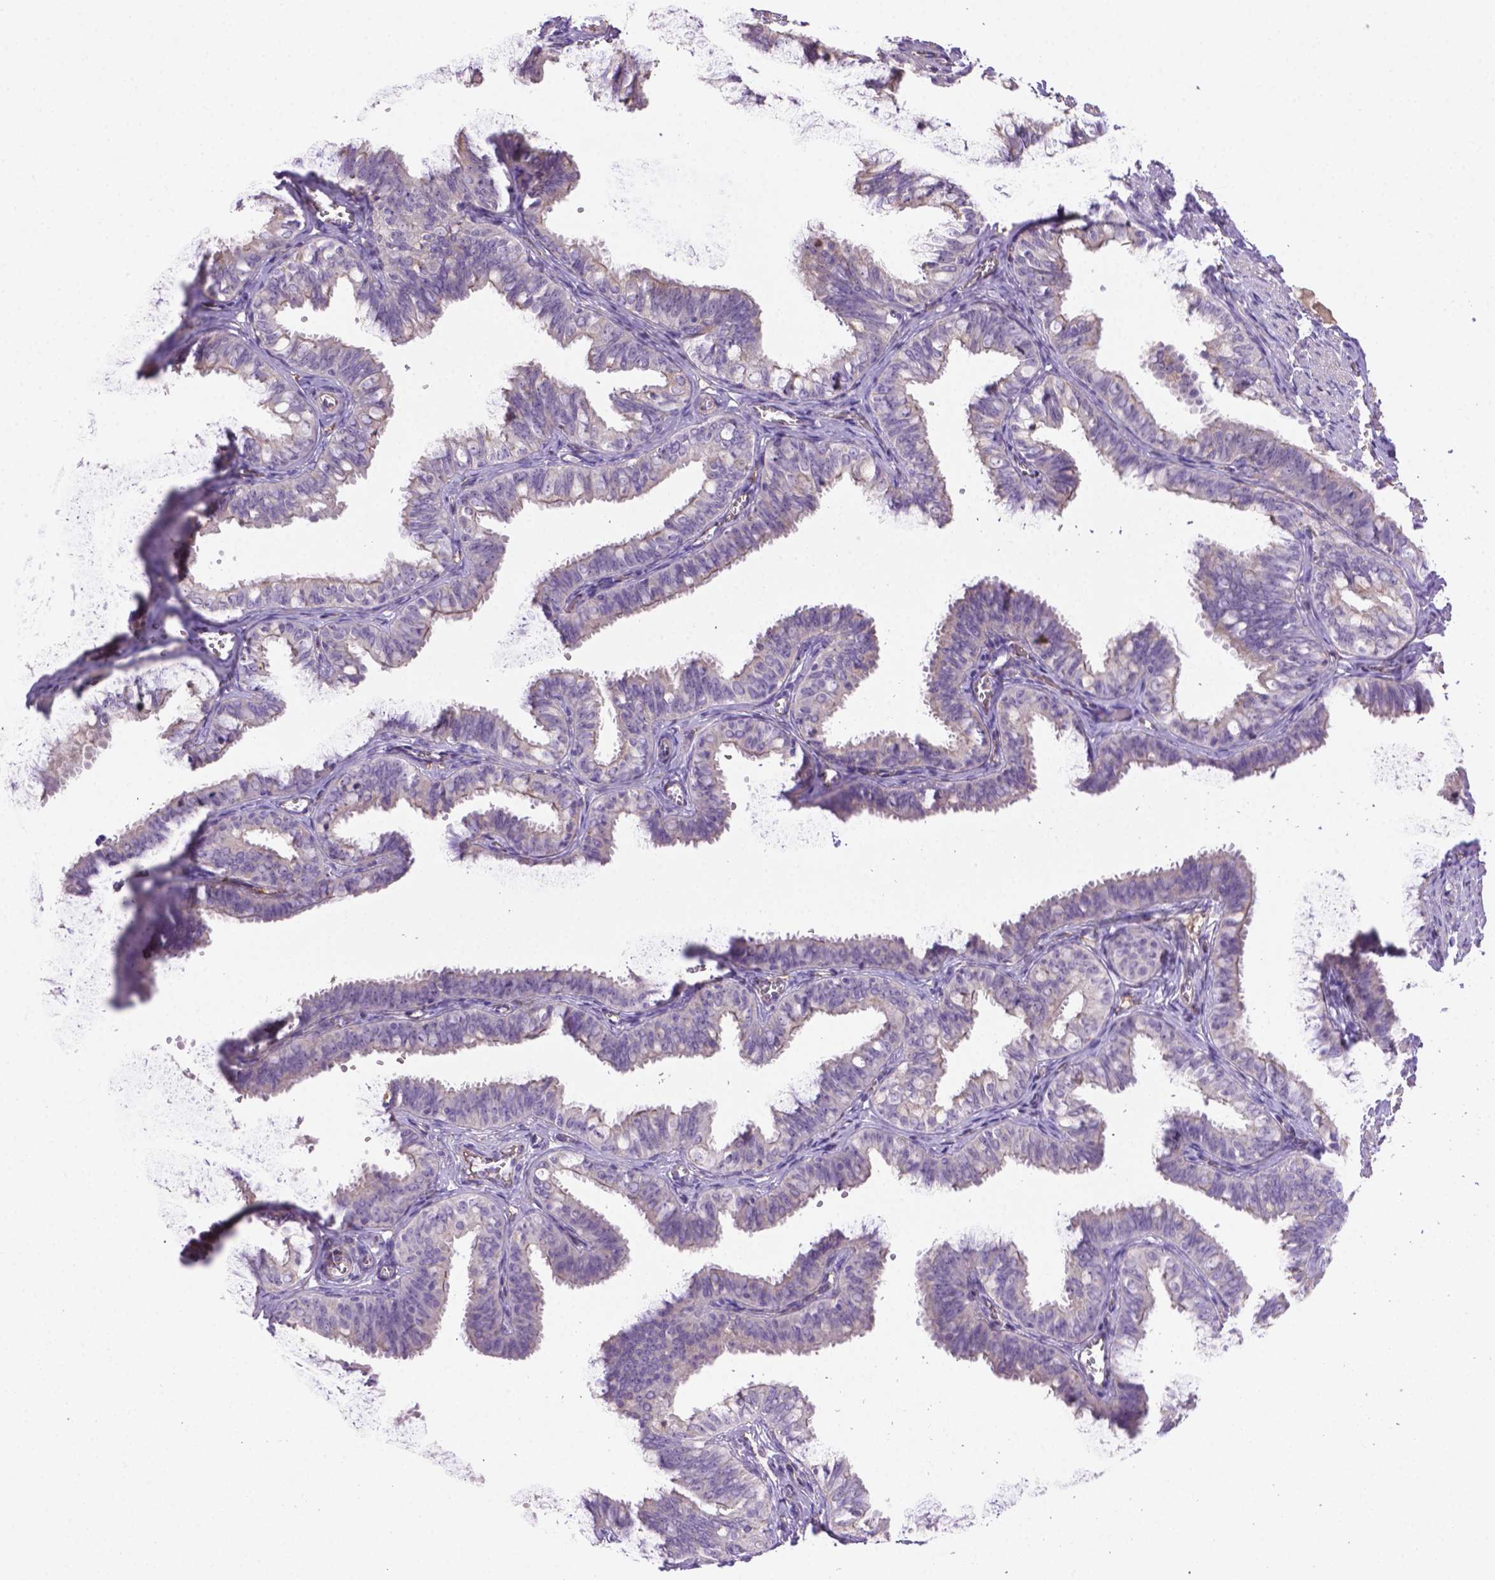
{"staining": {"intensity": "negative", "quantity": "none", "location": "none"}, "tissue": "fallopian tube", "cell_type": "Glandular cells", "image_type": "normal", "snomed": [{"axis": "morphology", "description": "Normal tissue, NOS"}, {"axis": "topography", "description": "Fallopian tube"}], "caption": "Immunohistochemistry of benign human fallopian tube shows no staining in glandular cells.", "gene": "CCER2", "patient": {"sex": "female", "age": 25}}